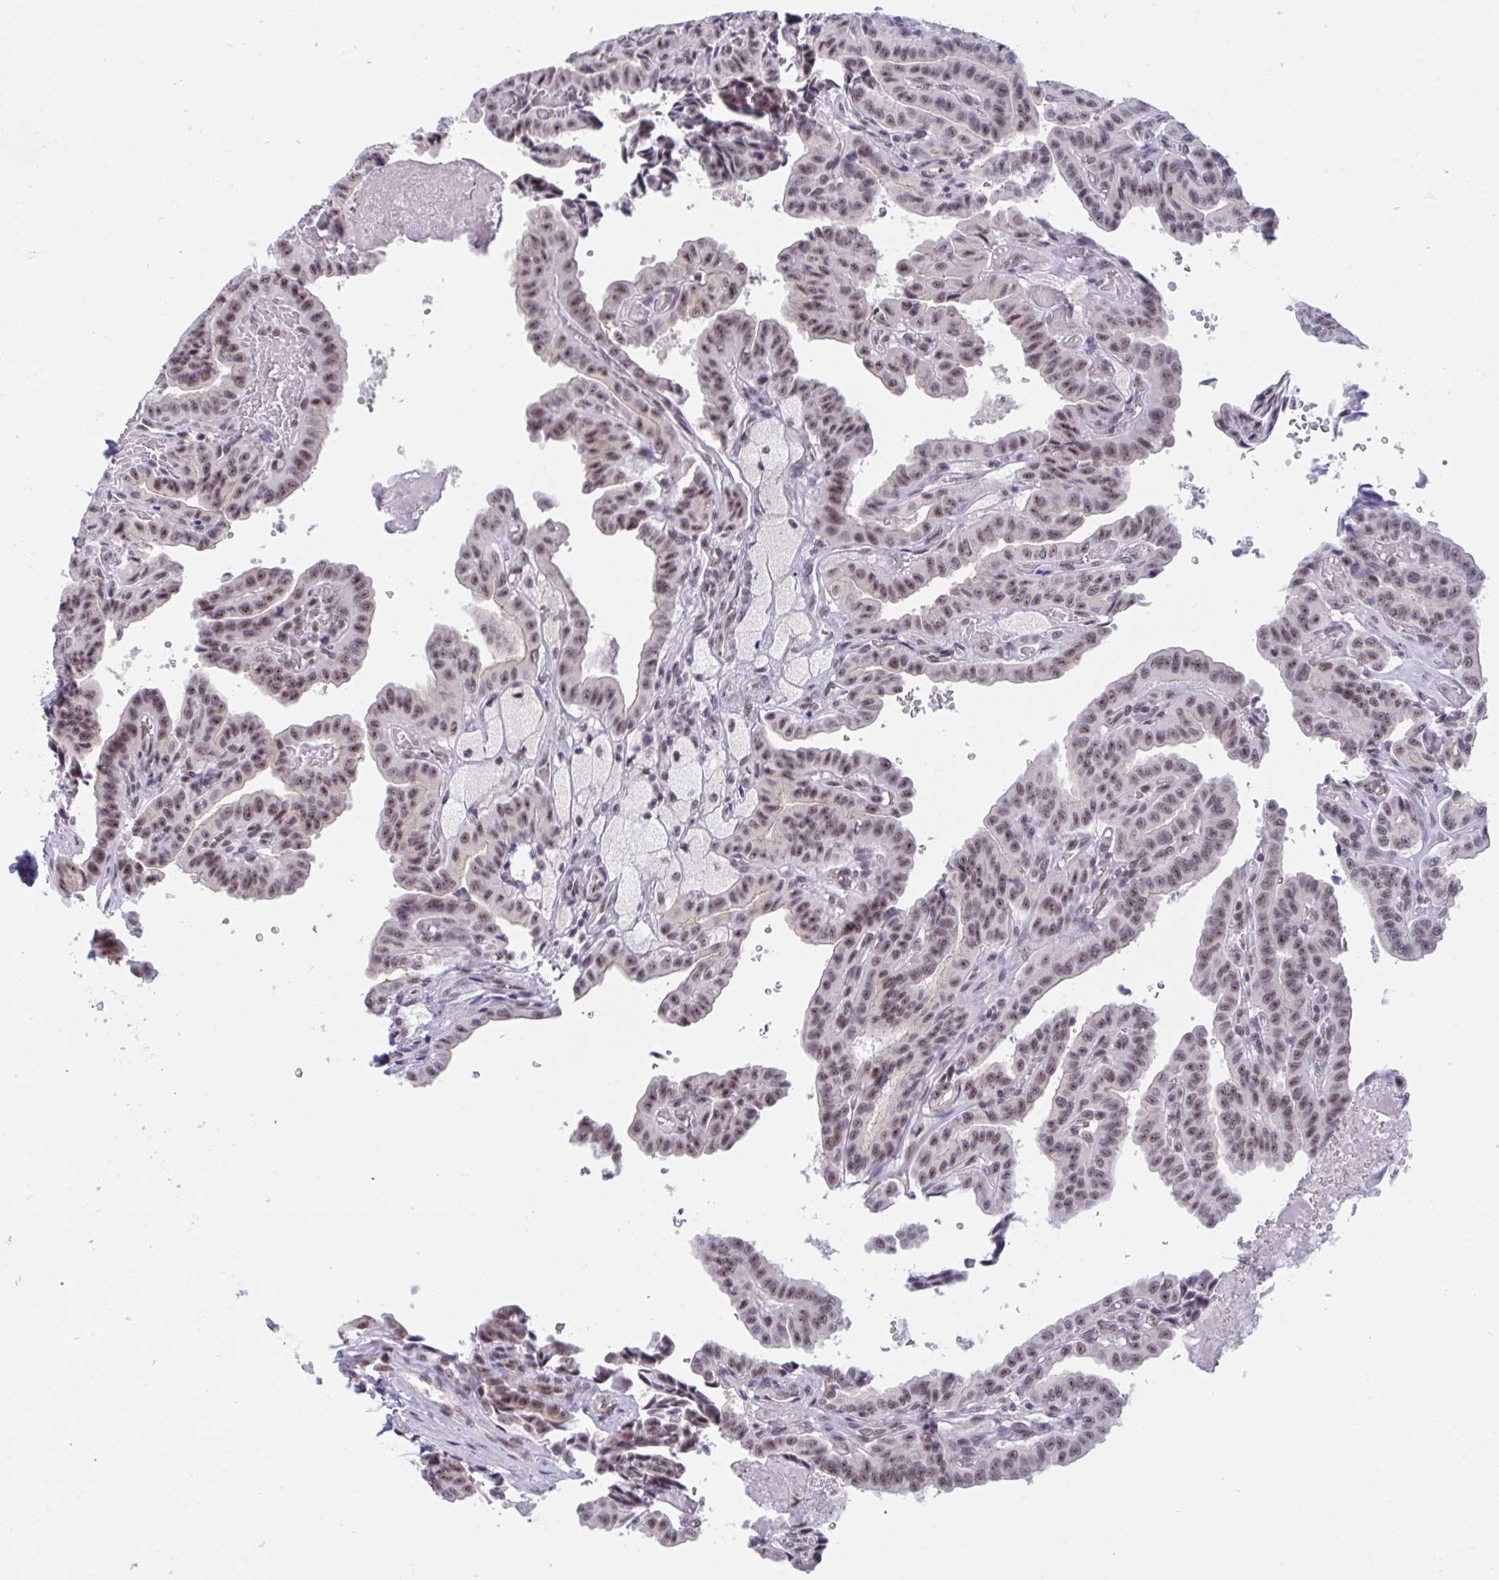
{"staining": {"intensity": "weak", "quantity": ">75%", "location": "nuclear"}, "tissue": "thyroid cancer", "cell_type": "Tumor cells", "image_type": "cancer", "snomed": [{"axis": "morphology", "description": "Papillary adenocarcinoma, NOS"}, {"axis": "topography", "description": "Thyroid gland"}], "caption": "The photomicrograph displays a brown stain indicating the presence of a protein in the nuclear of tumor cells in thyroid cancer (papillary adenocarcinoma). Using DAB (brown) and hematoxylin (blue) stains, captured at high magnification using brightfield microscopy.", "gene": "PRR14", "patient": {"sex": "male", "age": 87}}